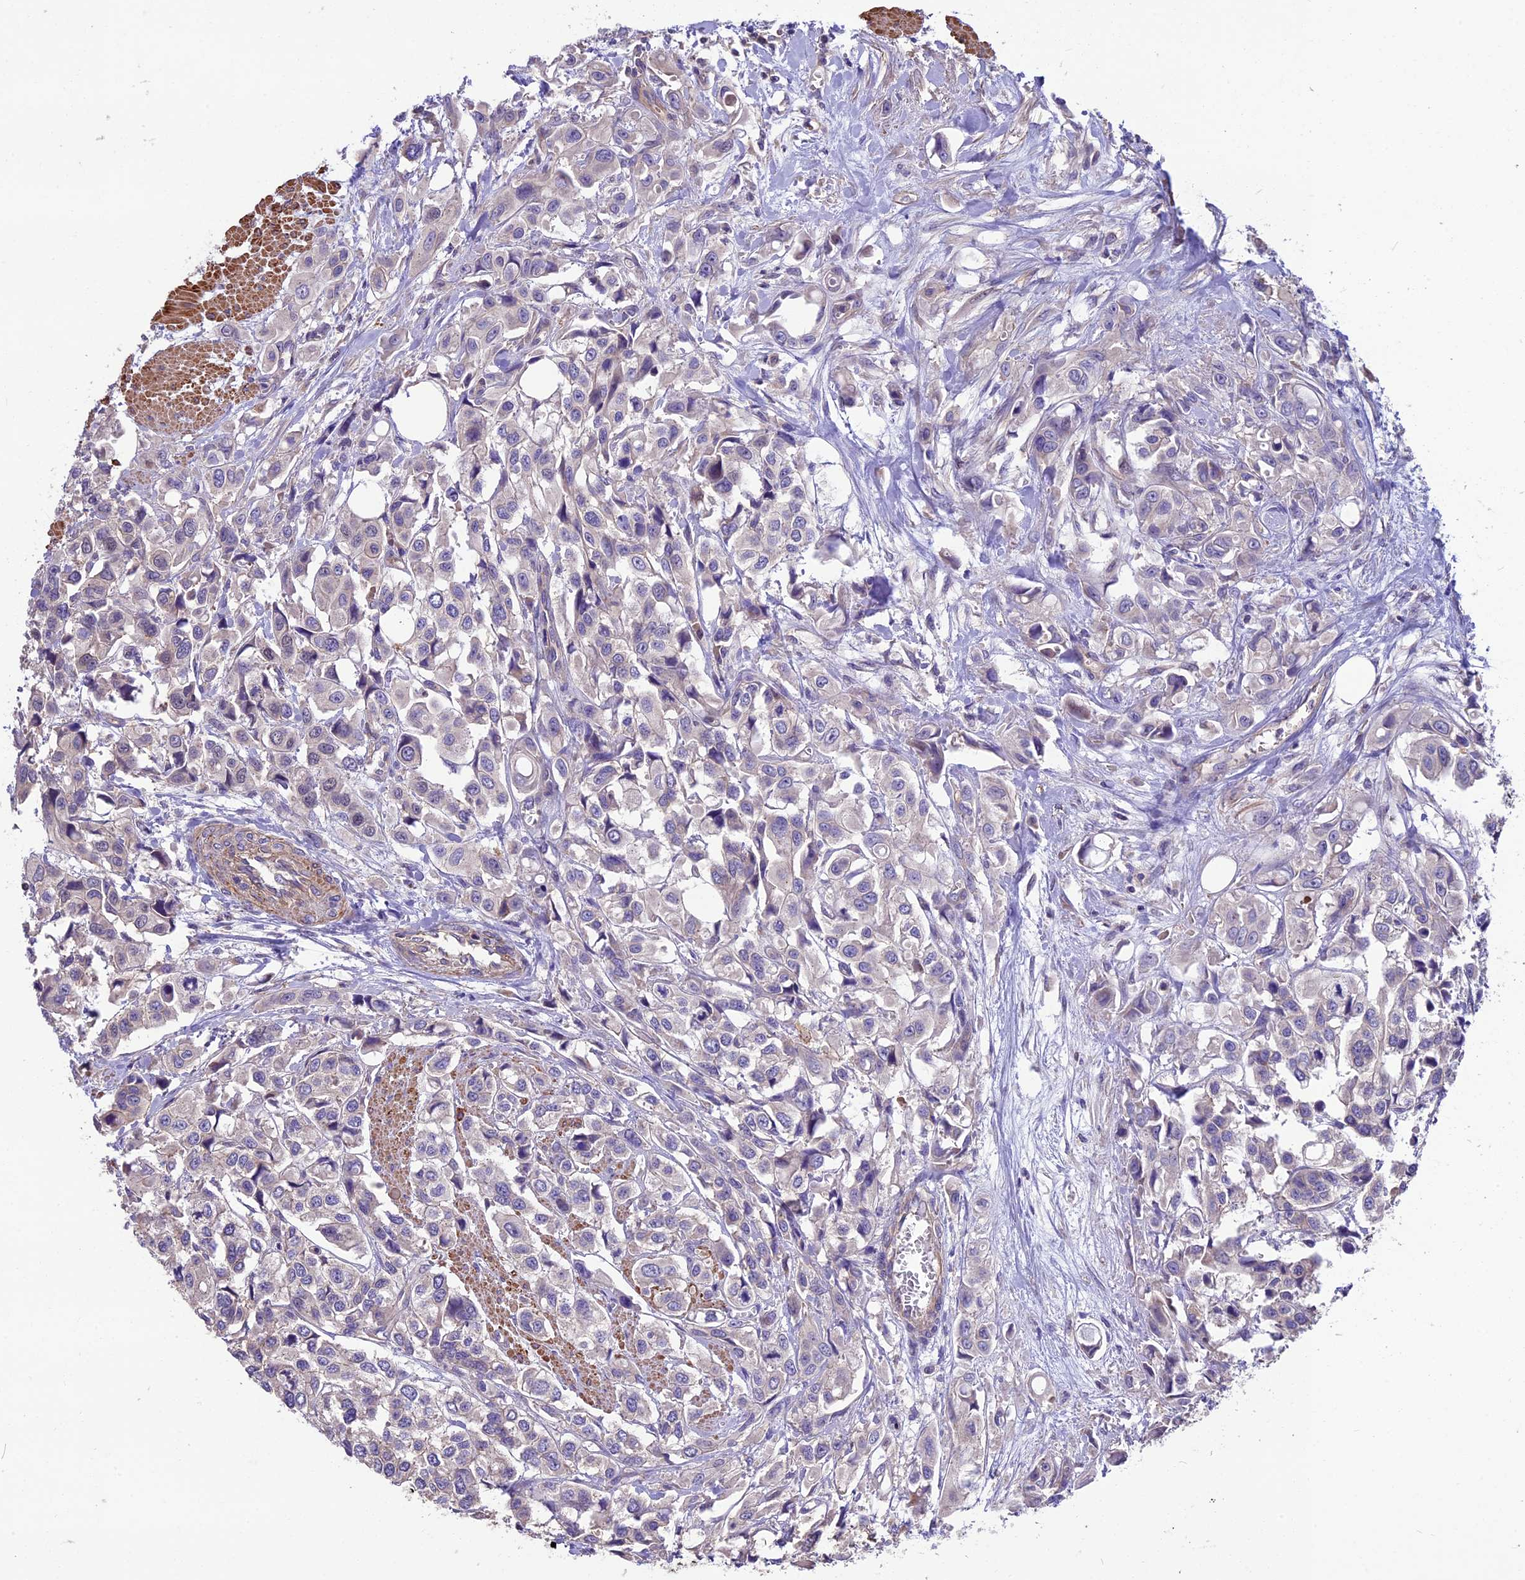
{"staining": {"intensity": "negative", "quantity": "none", "location": "none"}, "tissue": "urothelial cancer", "cell_type": "Tumor cells", "image_type": "cancer", "snomed": [{"axis": "morphology", "description": "Urothelial carcinoma, High grade"}, {"axis": "topography", "description": "Urinary bladder"}], "caption": "There is no significant expression in tumor cells of urothelial cancer. Nuclei are stained in blue.", "gene": "ANO3", "patient": {"sex": "male", "age": 67}}